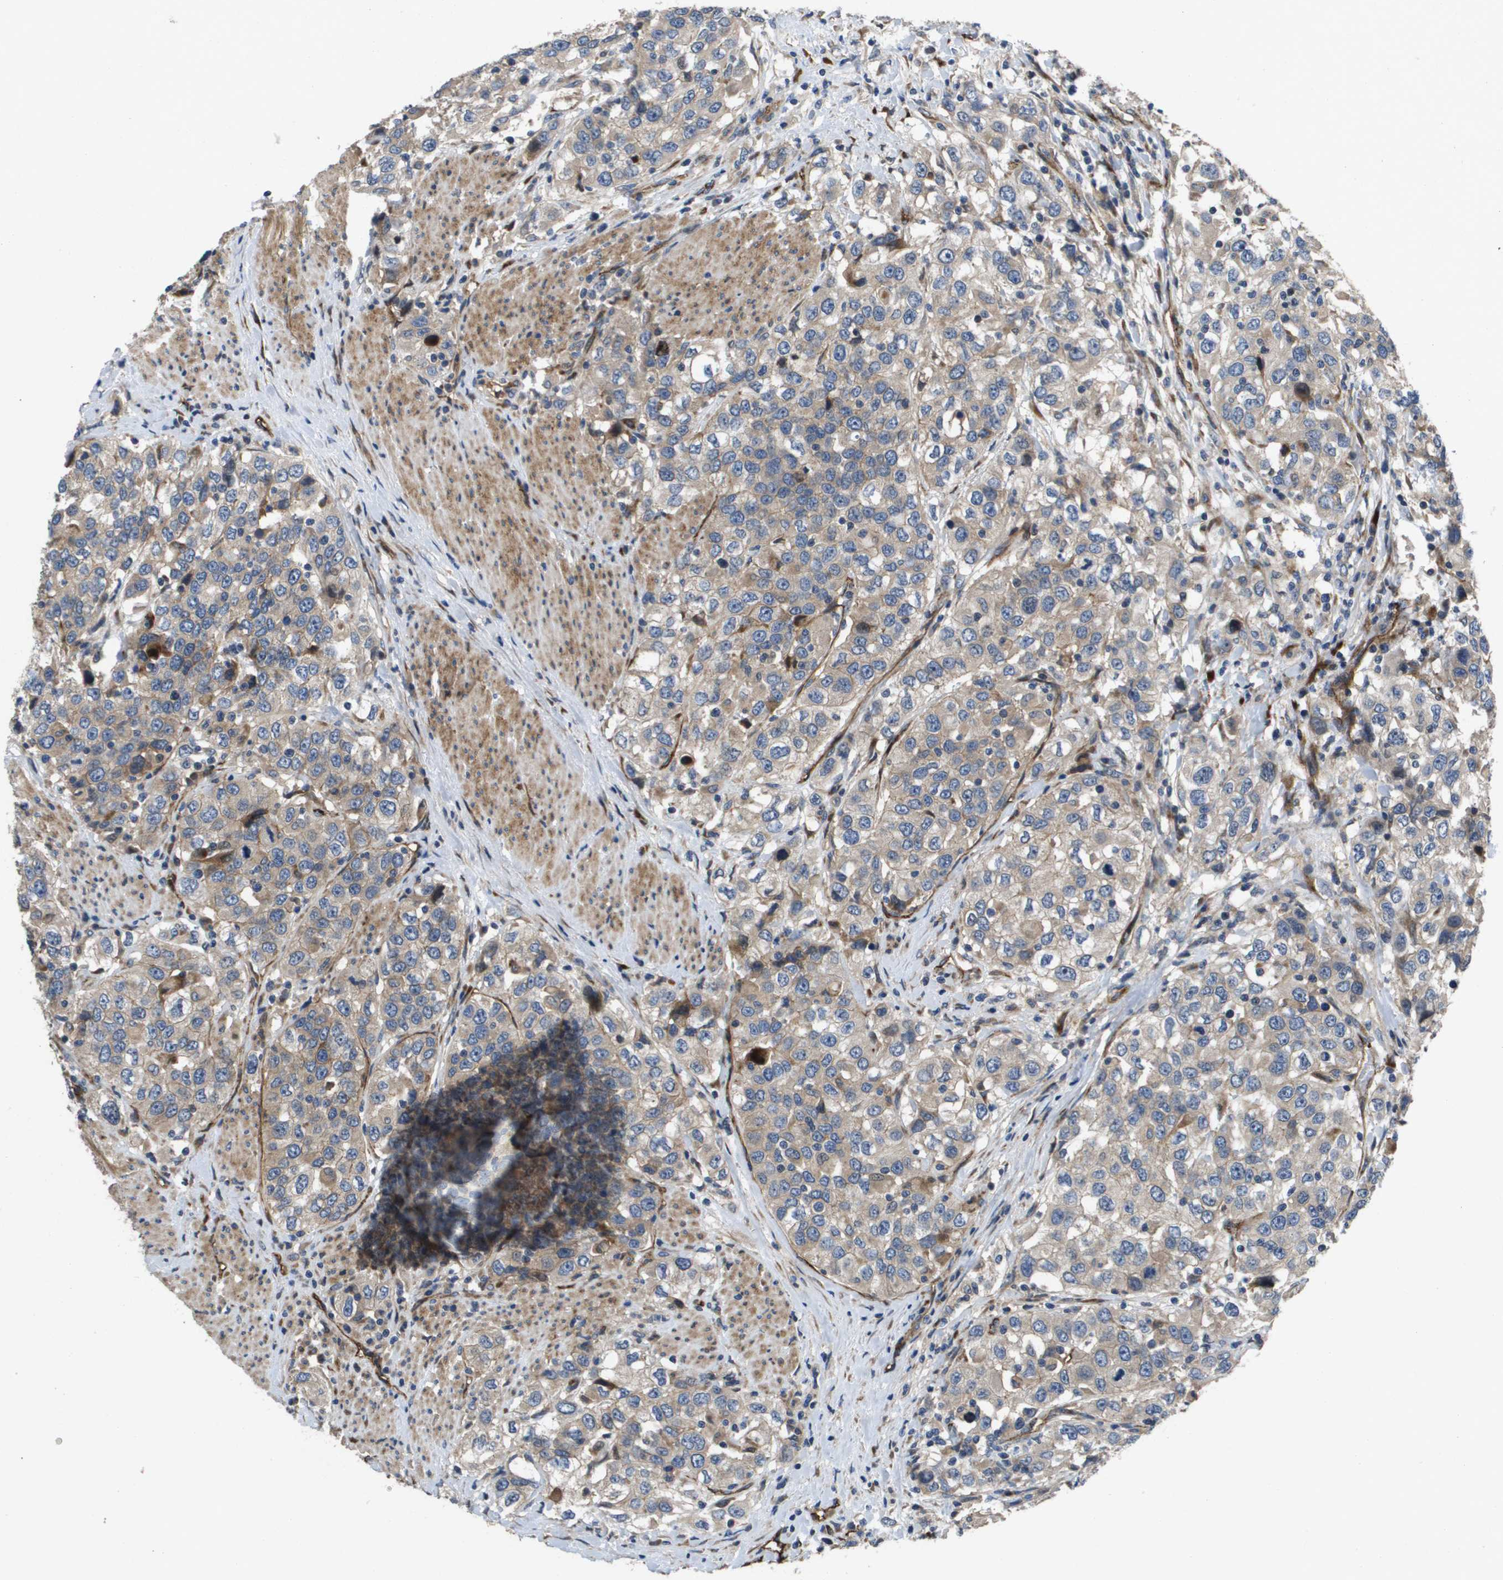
{"staining": {"intensity": "weak", "quantity": ">75%", "location": "cytoplasmic/membranous"}, "tissue": "urothelial cancer", "cell_type": "Tumor cells", "image_type": "cancer", "snomed": [{"axis": "morphology", "description": "Urothelial carcinoma, High grade"}, {"axis": "topography", "description": "Urinary bladder"}], "caption": "A histopathology image showing weak cytoplasmic/membranous expression in about >75% of tumor cells in urothelial cancer, as visualized by brown immunohistochemical staining.", "gene": "ENTPD2", "patient": {"sex": "female", "age": 80}}